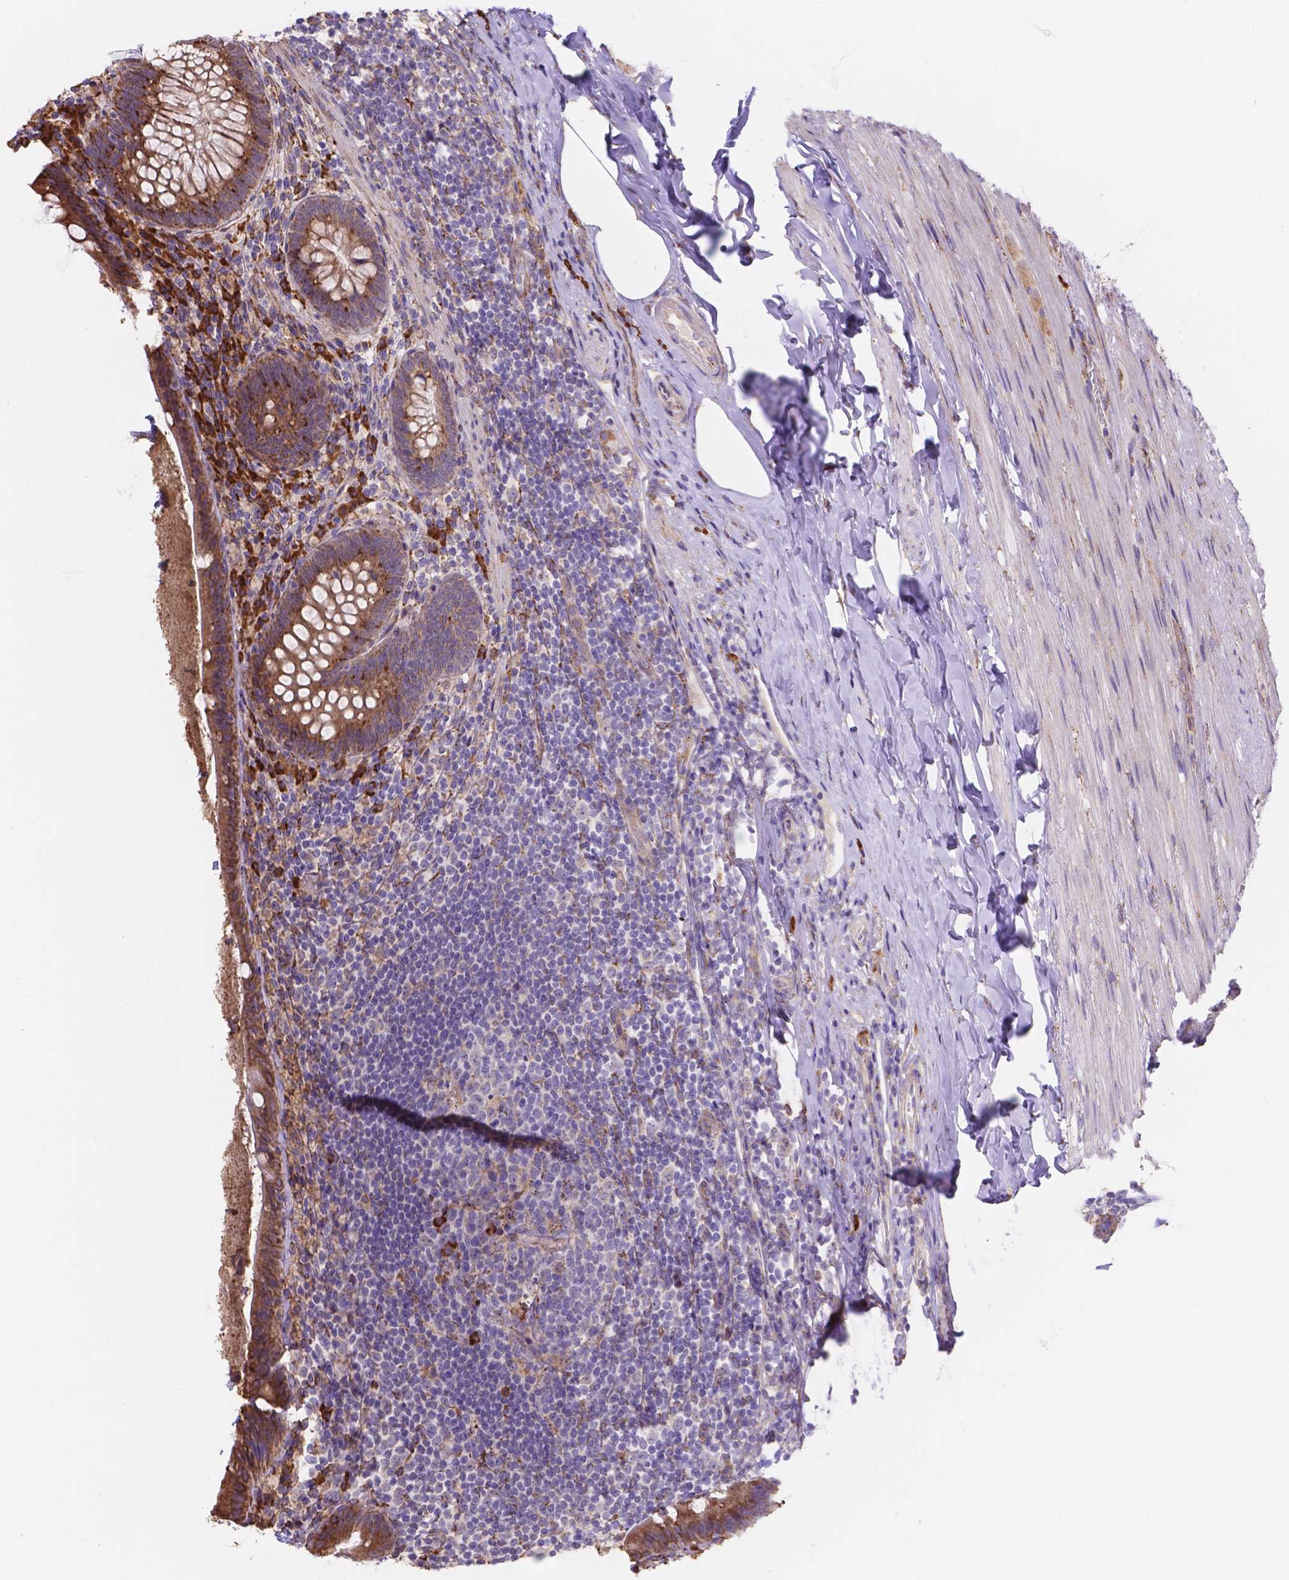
{"staining": {"intensity": "moderate", "quantity": "25%-75%", "location": "cytoplasmic/membranous"}, "tissue": "appendix", "cell_type": "Glandular cells", "image_type": "normal", "snomed": [{"axis": "morphology", "description": "Normal tissue, NOS"}, {"axis": "topography", "description": "Appendix"}], "caption": "An immunohistochemistry photomicrograph of benign tissue is shown. Protein staining in brown shows moderate cytoplasmic/membranous positivity in appendix within glandular cells. (IHC, brightfield microscopy, high magnification).", "gene": "IPO11", "patient": {"sex": "male", "age": 47}}